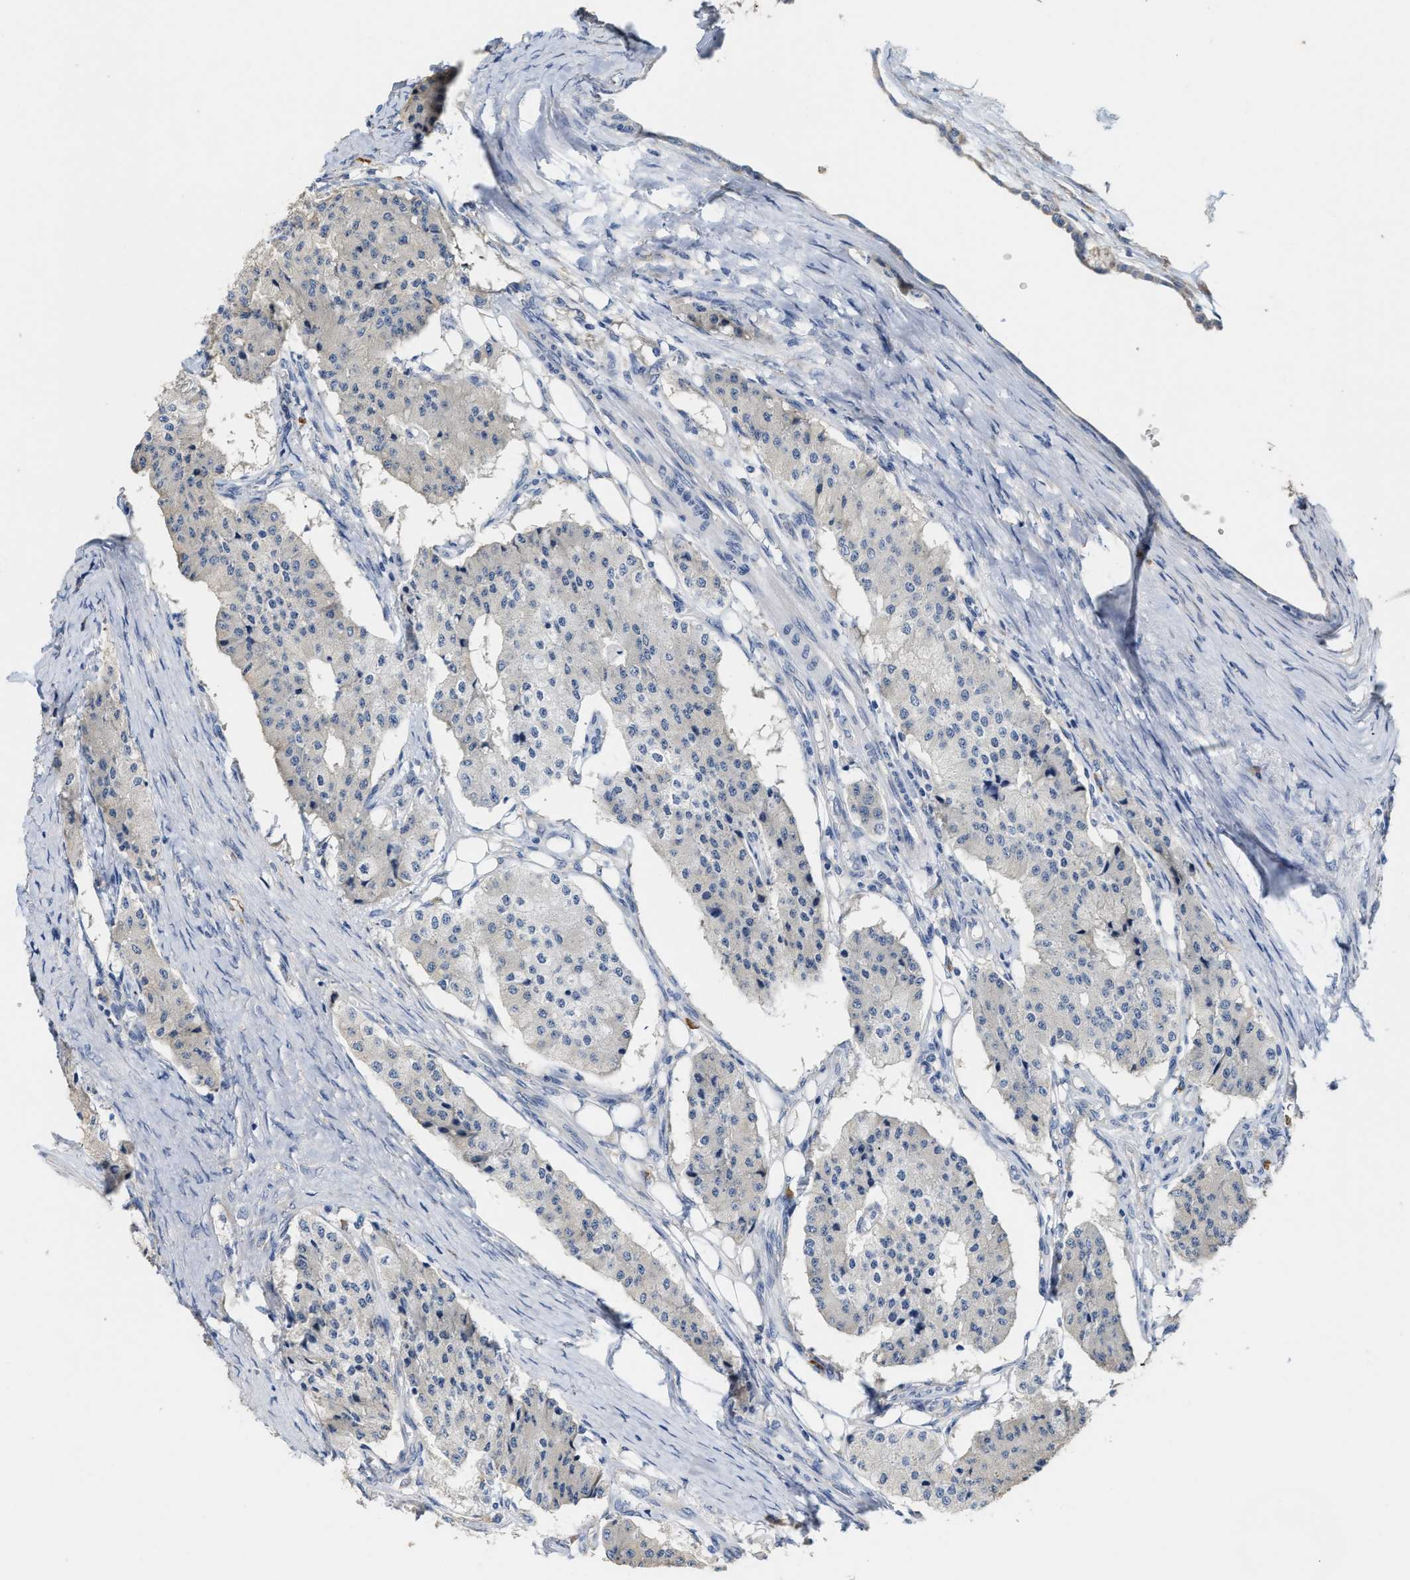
{"staining": {"intensity": "negative", "quantity": "none", "location": "none"}, "tissue": "carcinoid", "cell_type": "Tumor cells", "image_type": "cancer", "snomed": [{"axis": "morphology", "description": "Carcinoid, malignant, NOS"}, {"axis": "topography", "description": "Colon"}], "caption": "A histopathology image of human carcinoid is negative for staining in tumor cells.", "gene": "RYR2", "patient": {"sex": "female", "age": 52}}